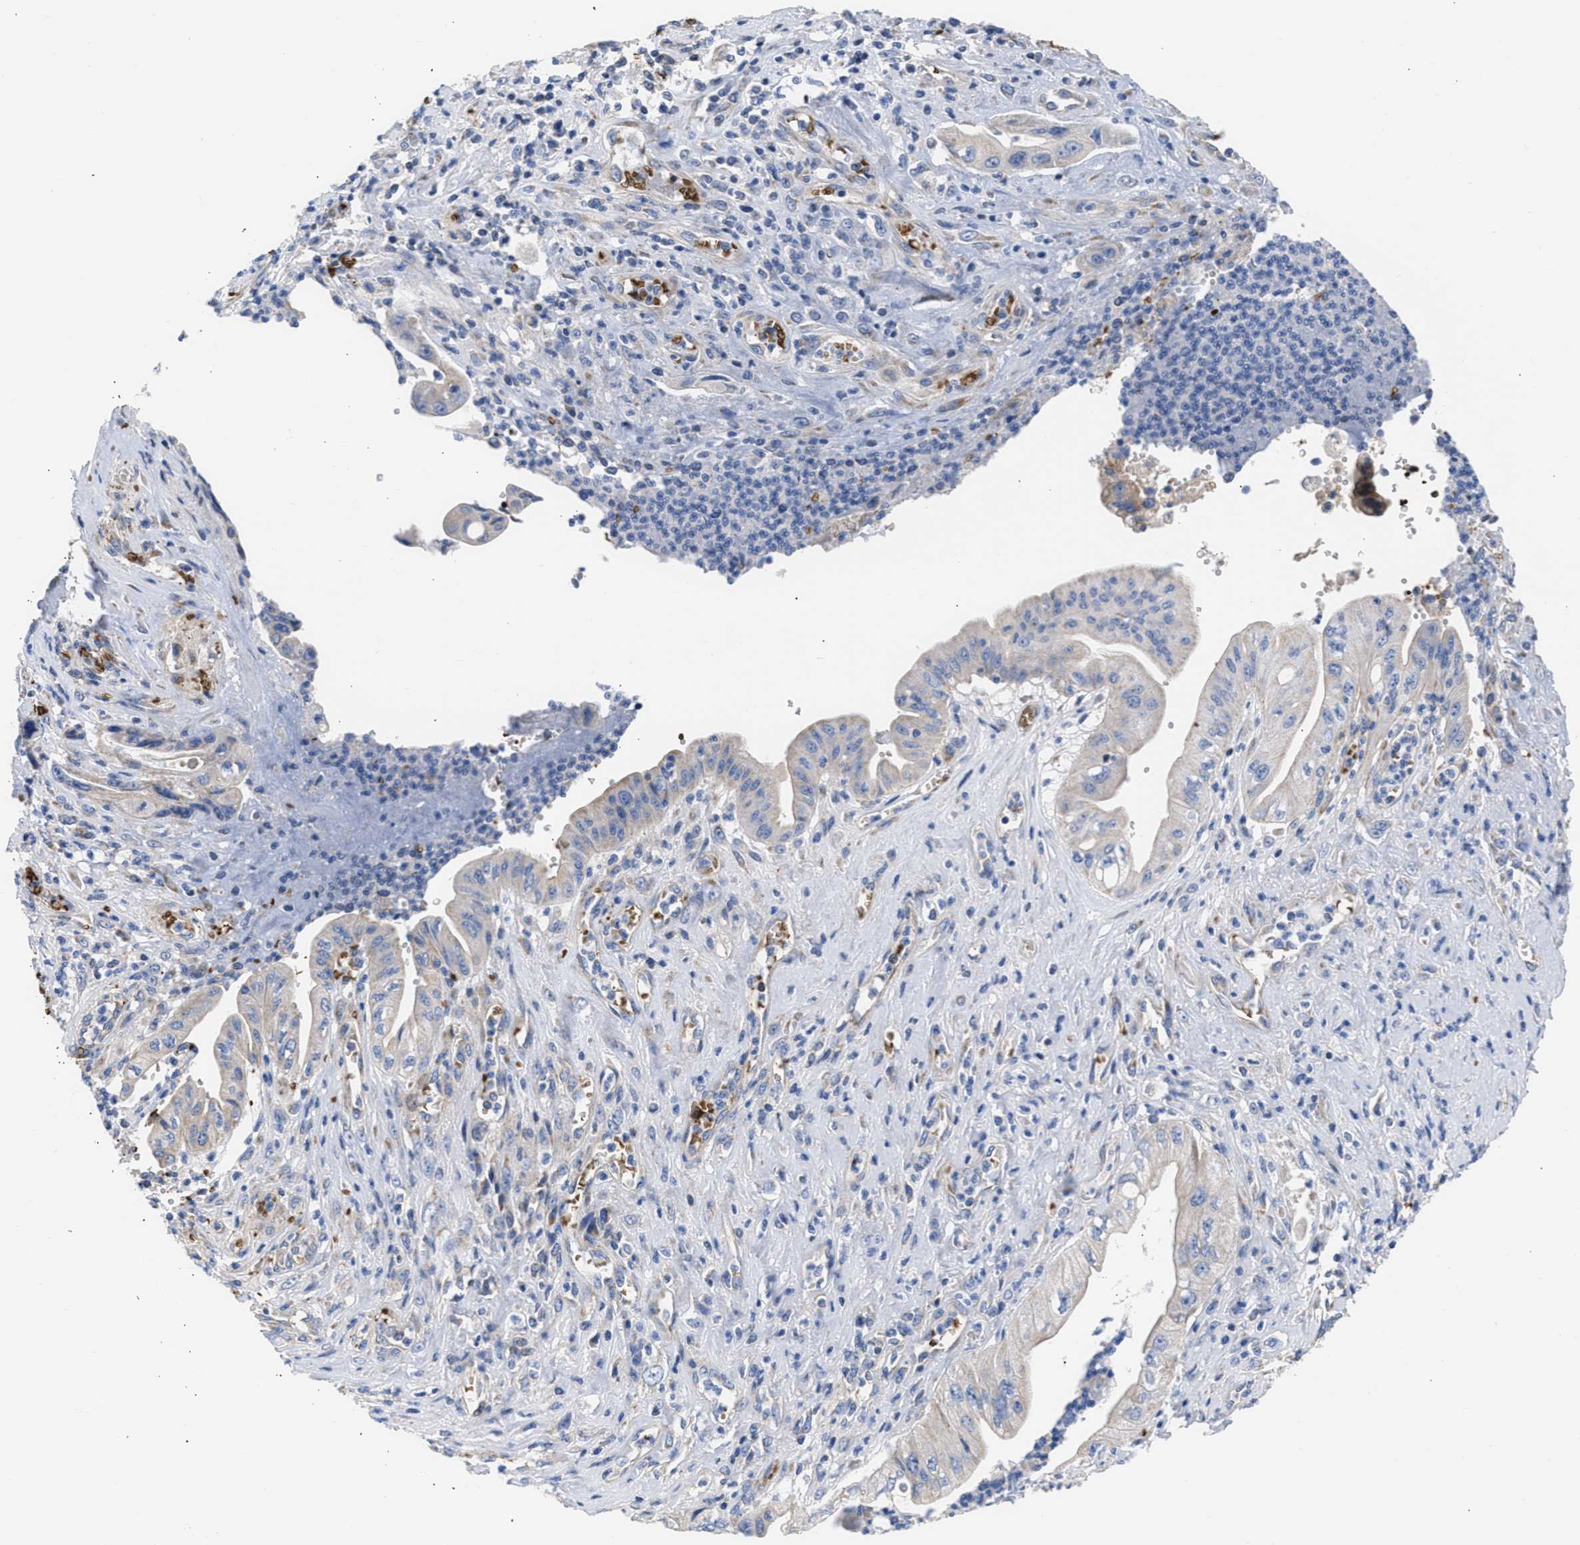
{"staining": {"intensity": "moderate", "quantity": "25%-75%", "location": "cytoplasmic/membranous"}, "tissue": "pancreatic cancer", "cell_type": "Tumor cells", "image_type": "cancer", "snomed": [{"axis": "morphology", "description": "Adenocarcinoma, NOS"}, {"axis": "topography", "description": "Pancreas"}], "caption": "Pancreatic adenocarcinoma stained with a brown dye demonstrates moderate cytoplasmic/membranous positive staining in approximately 25%-75% of tumor cells.", "gene": "BTG3", "patient": {"sex": "female", "age": 73}}